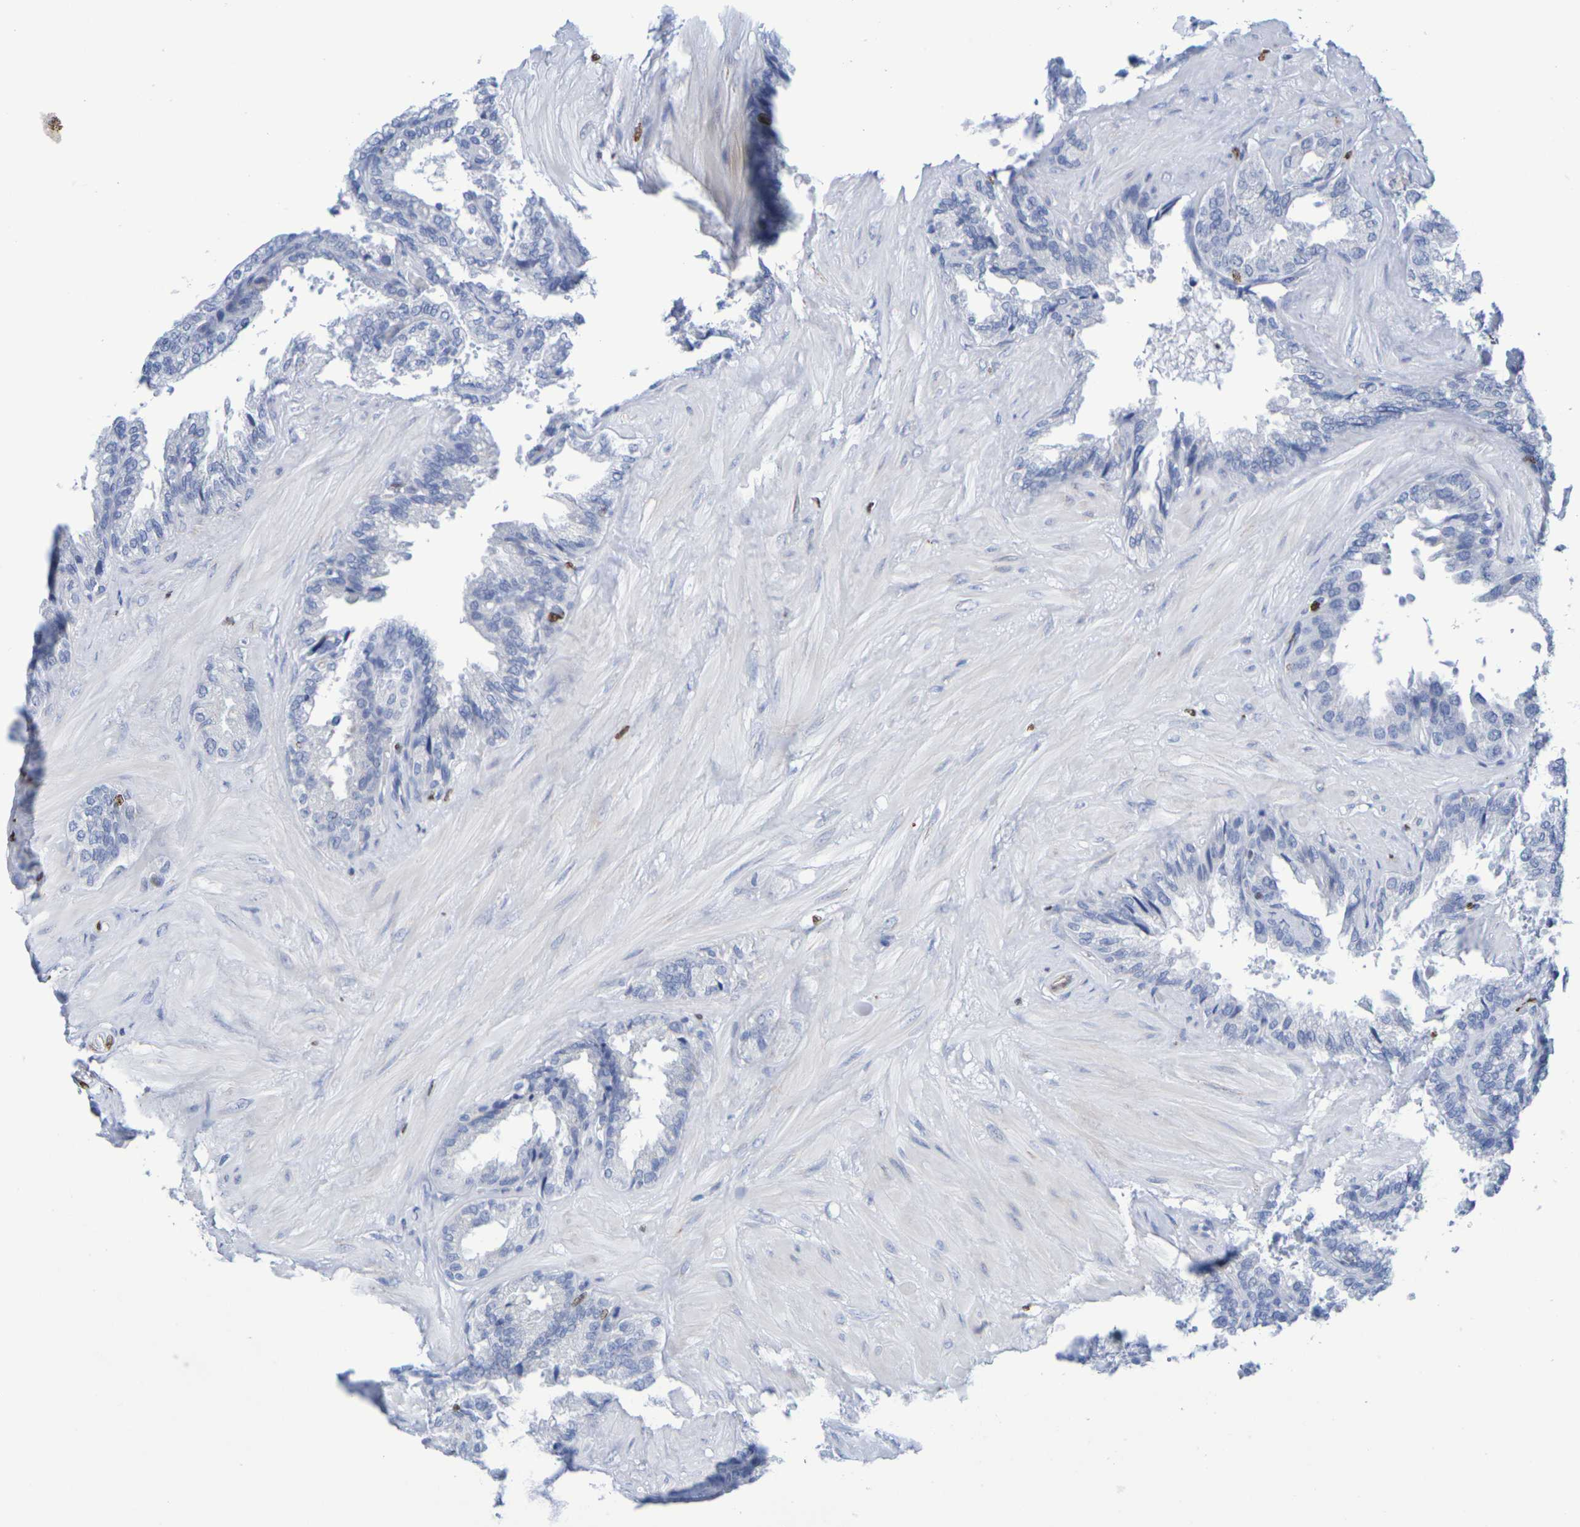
{"staining": {"intensity": "negative", "quantity": "none", "location": "none"}, "tissue": "seminal vesicle", "cell_type": "Glandular cells", "image_type": "normal", "snomed": [{"axis": "morphology", "description": "Normal tissue, NOS"}, {"axis": "topography", "description": "Seminal veicle"}], "caption": "Glandular cells show no significant protein positivity in normal seminal vesicle.", "gene": "H1", "patient": {"sex": "male", "age": 46}}